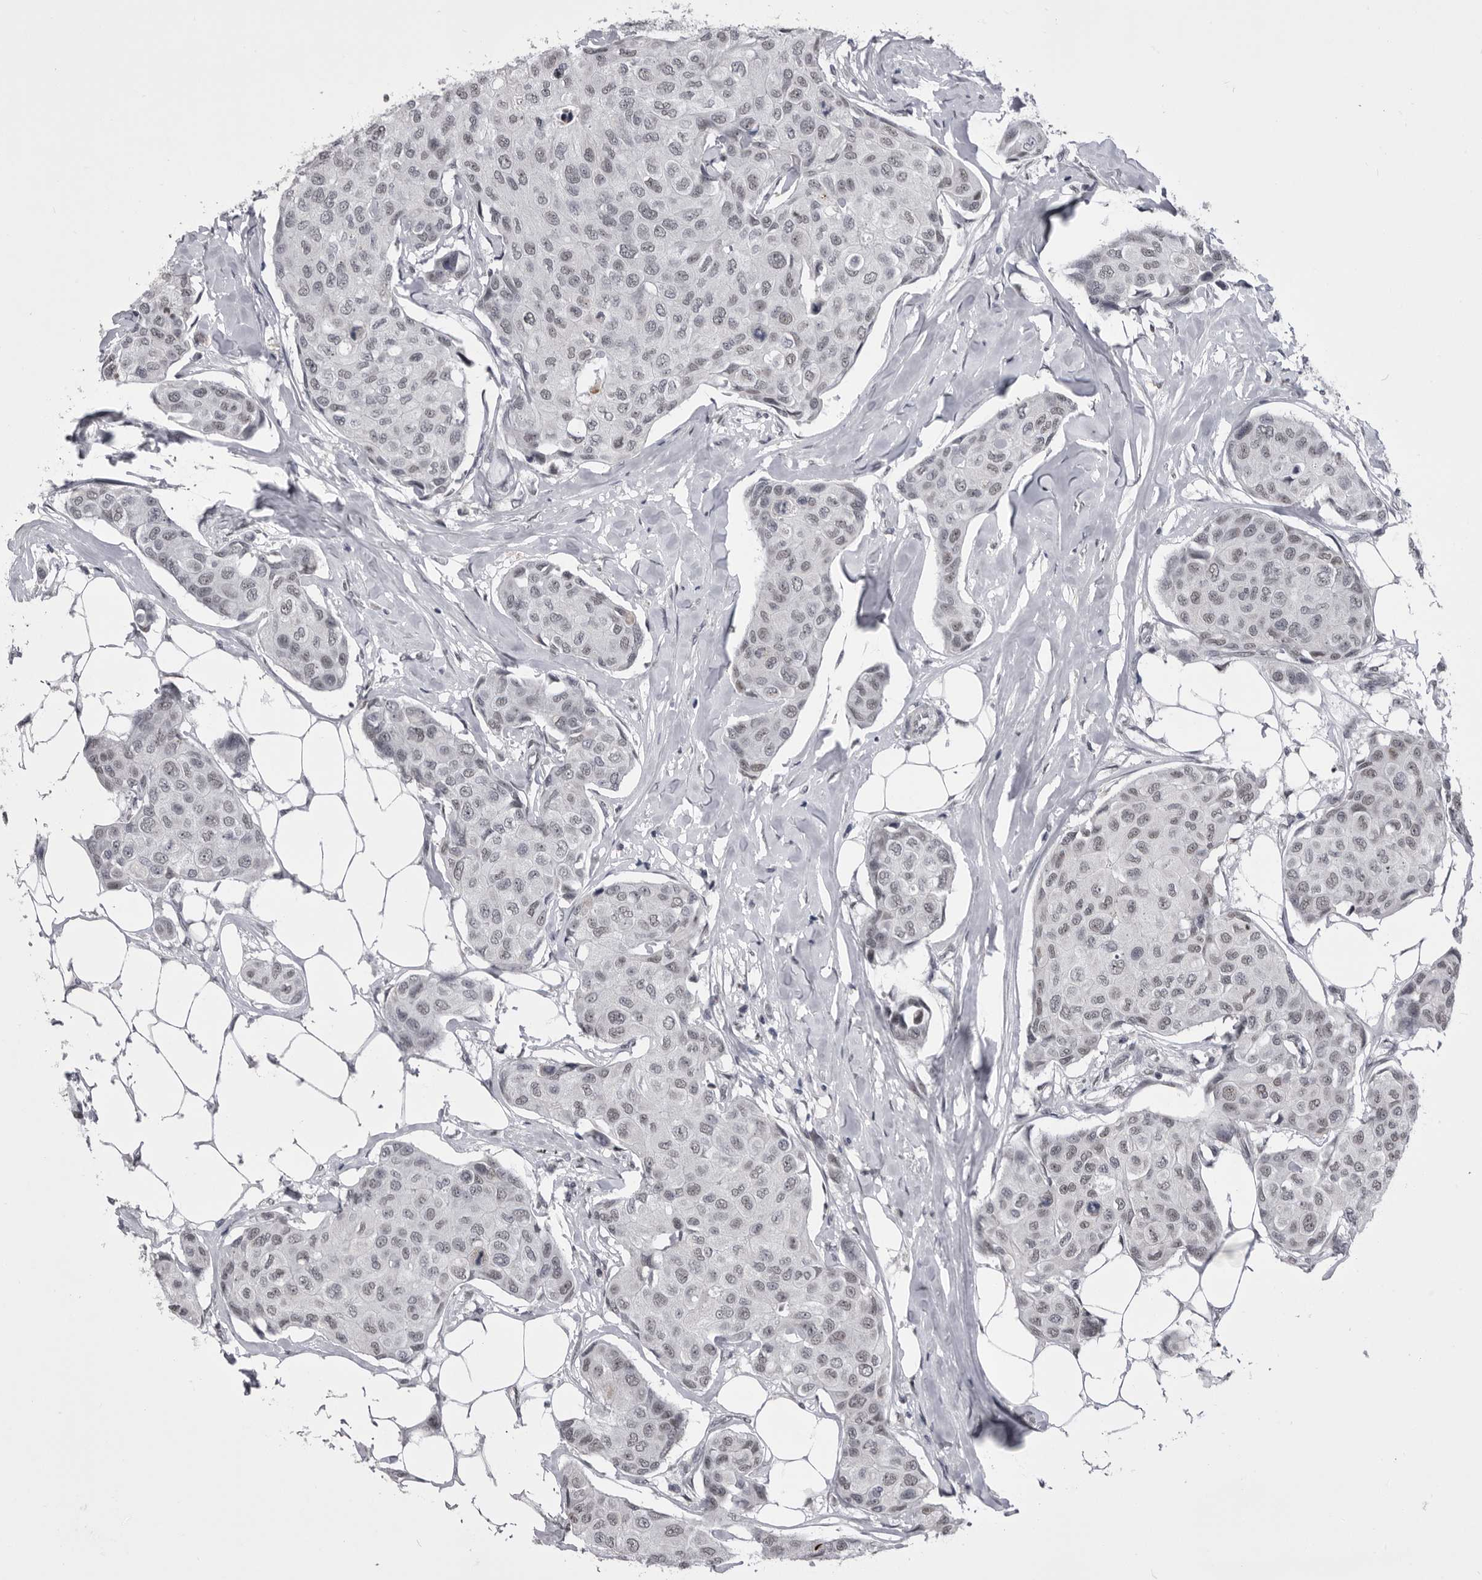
{"staining": {"intensity": "negative", "quantity": "none", "location": "none"}, "tissue": "breast cancer", "cell_type": "Tumor cells", "image_type": "cancer", "snomed": [{"axis": "morphology", "description": "Duct carcinoma"}, {"axis": "topography", "description": "Breast"}], "caption": "The micrograph exhibits no staining of tumor cells in breast infiltrating ductal carcinoma.", "gene": "PRPF3", "patient": {"sex": "female", "age": 80}}